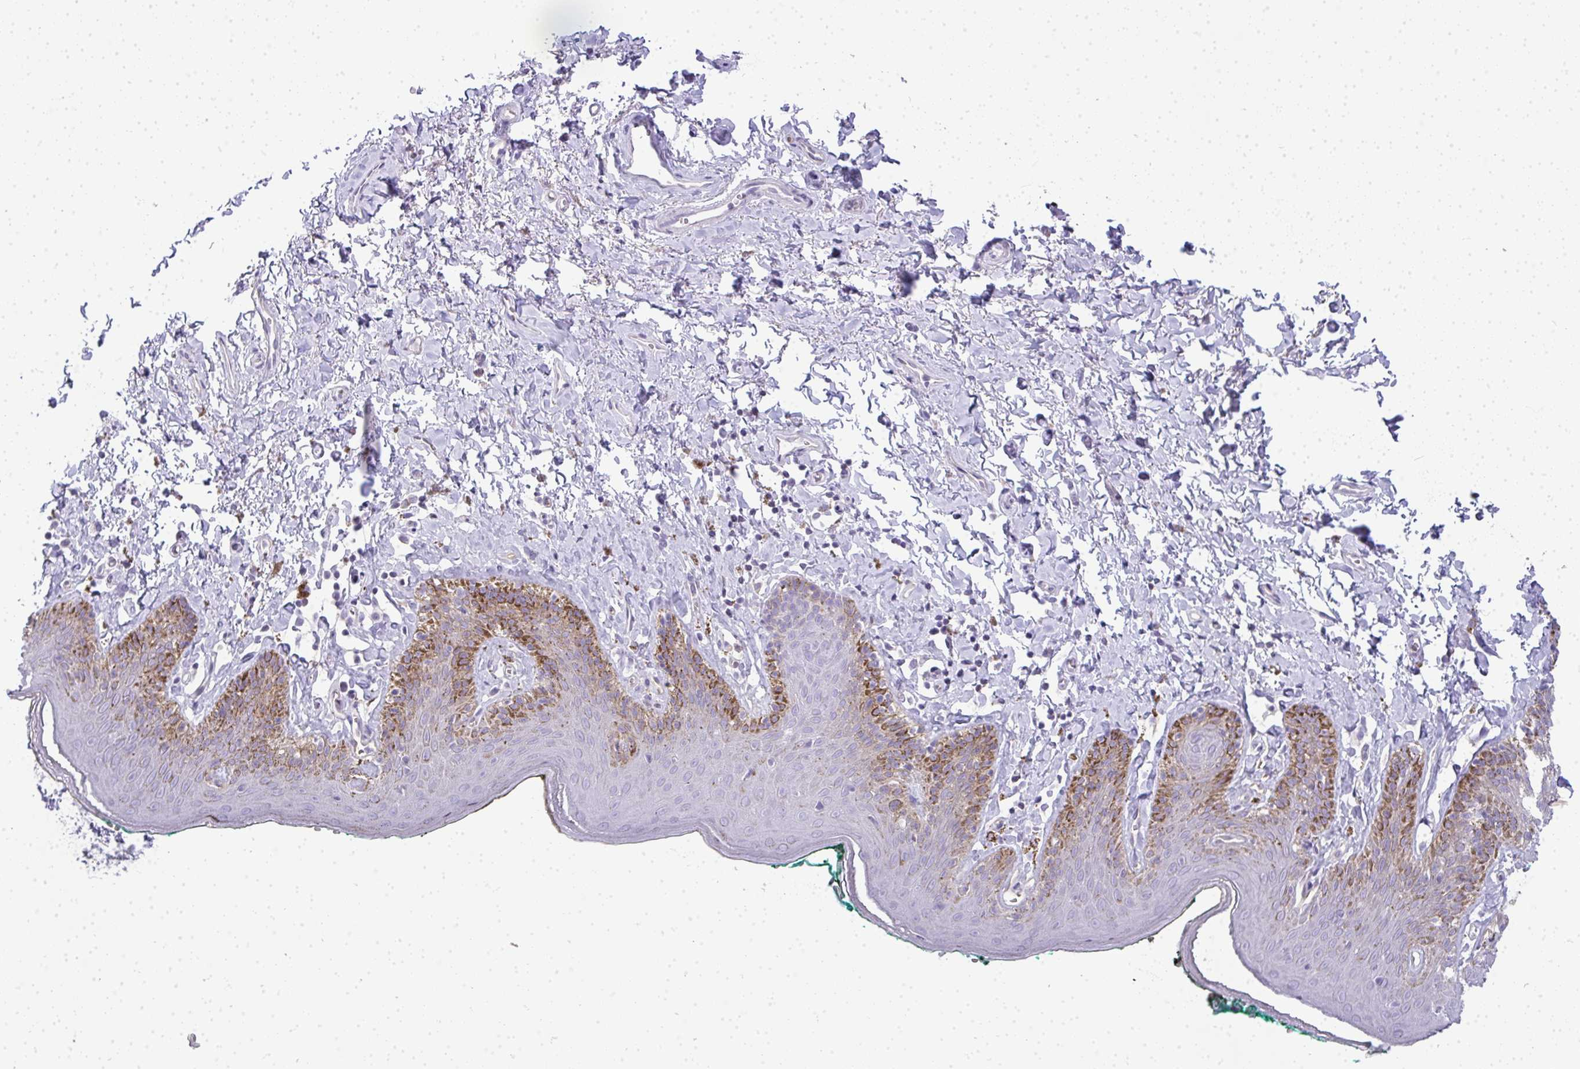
{"staining": {"intensity": "weak", "quantity": "<25%", "location": "cytoplasmic/membranous"}, "tissue": "skin", "cell_type": "Epidermal cells", "image_type": "normal", "snomed": [{"axis": "morphology", "description": "Normal tissue, NOS"}, {"axis": "topography", "description": "Vulva"}, {"axis": "topography", "description": "Peripheral nerve tissue"}], "caption": "IHC of normal human skin reveals no staining in epidermal cells.", "gene": "LIPE", "patient": {"sex": "female", "age": 66}}